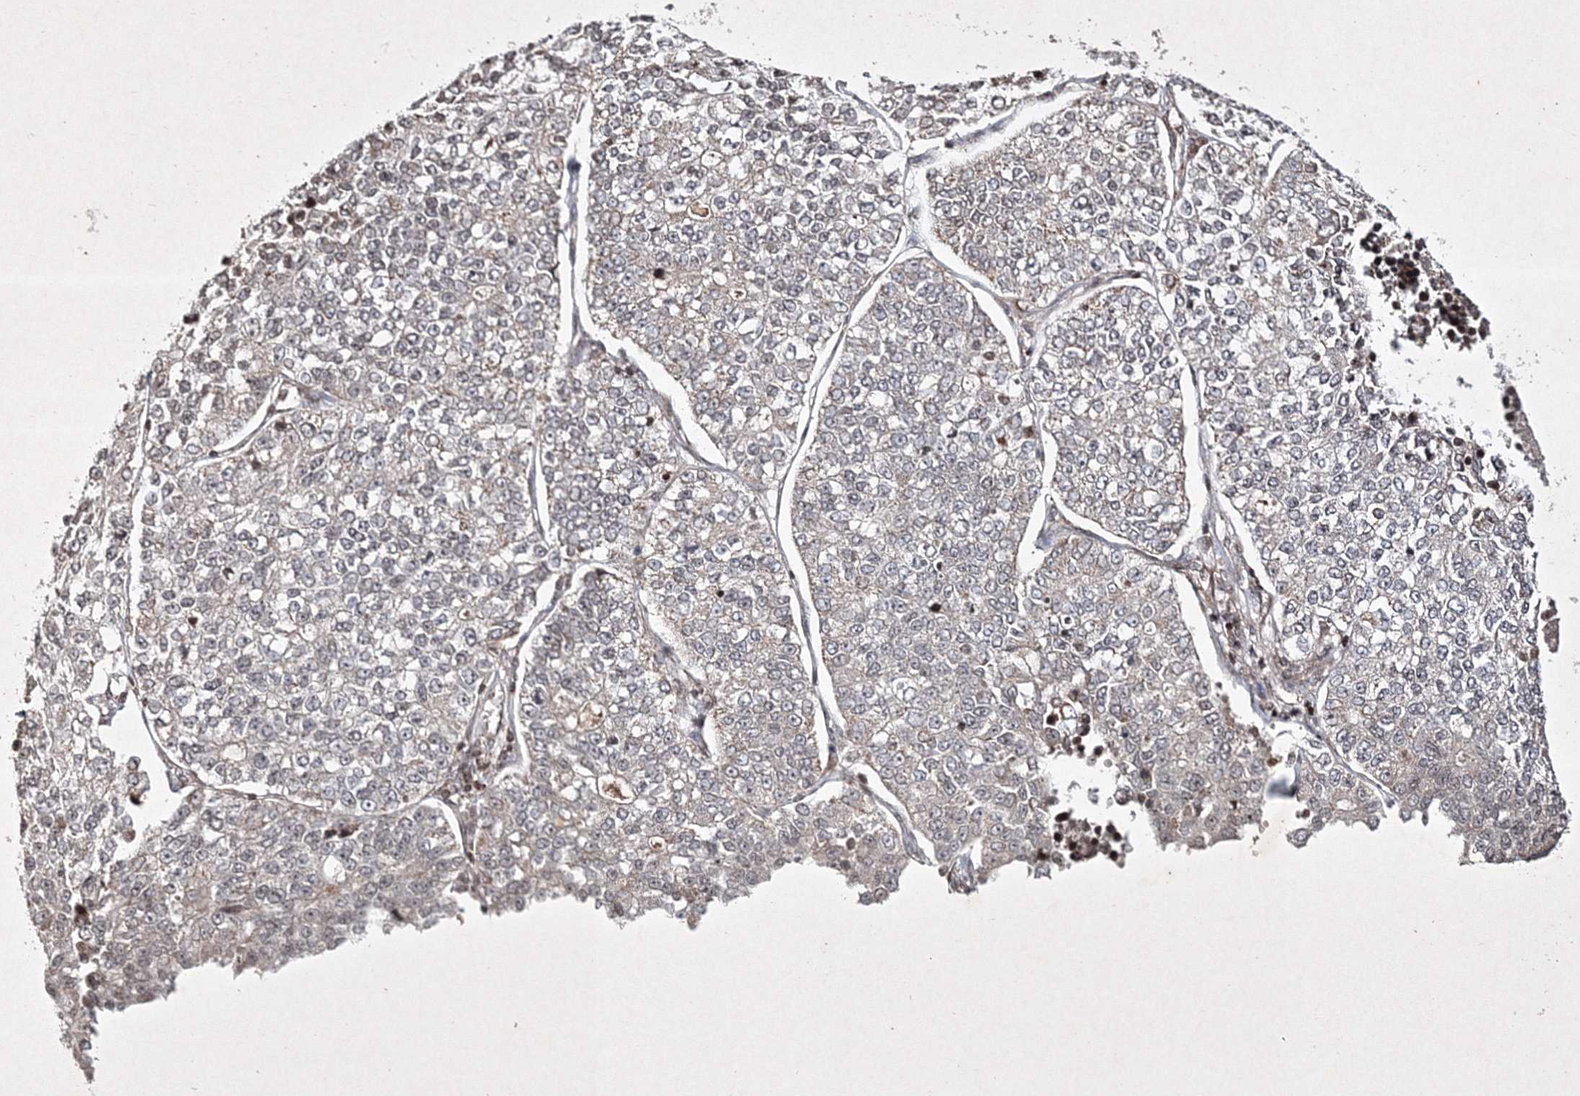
{"staining": {"intensity": "negative", "quantity": "none", "location": "none"}, "tissue": "lung cancer", "cell_type": "Tumor cells", "image_type": "cancer", "snomed": [{"axis": "morphology", "description": "Adenocarcinoma, NOS"}, {"axis": "topography", "description": "Lung"}], "caption": "Immunohistochemistry (IHC) of lung adenocarcinoma exhibits no staining in tumor cells. (IHC, brightfield microscopy, high magnification).", "gene": "CARM1", "patient": {"sex": "male", "age": 49}}